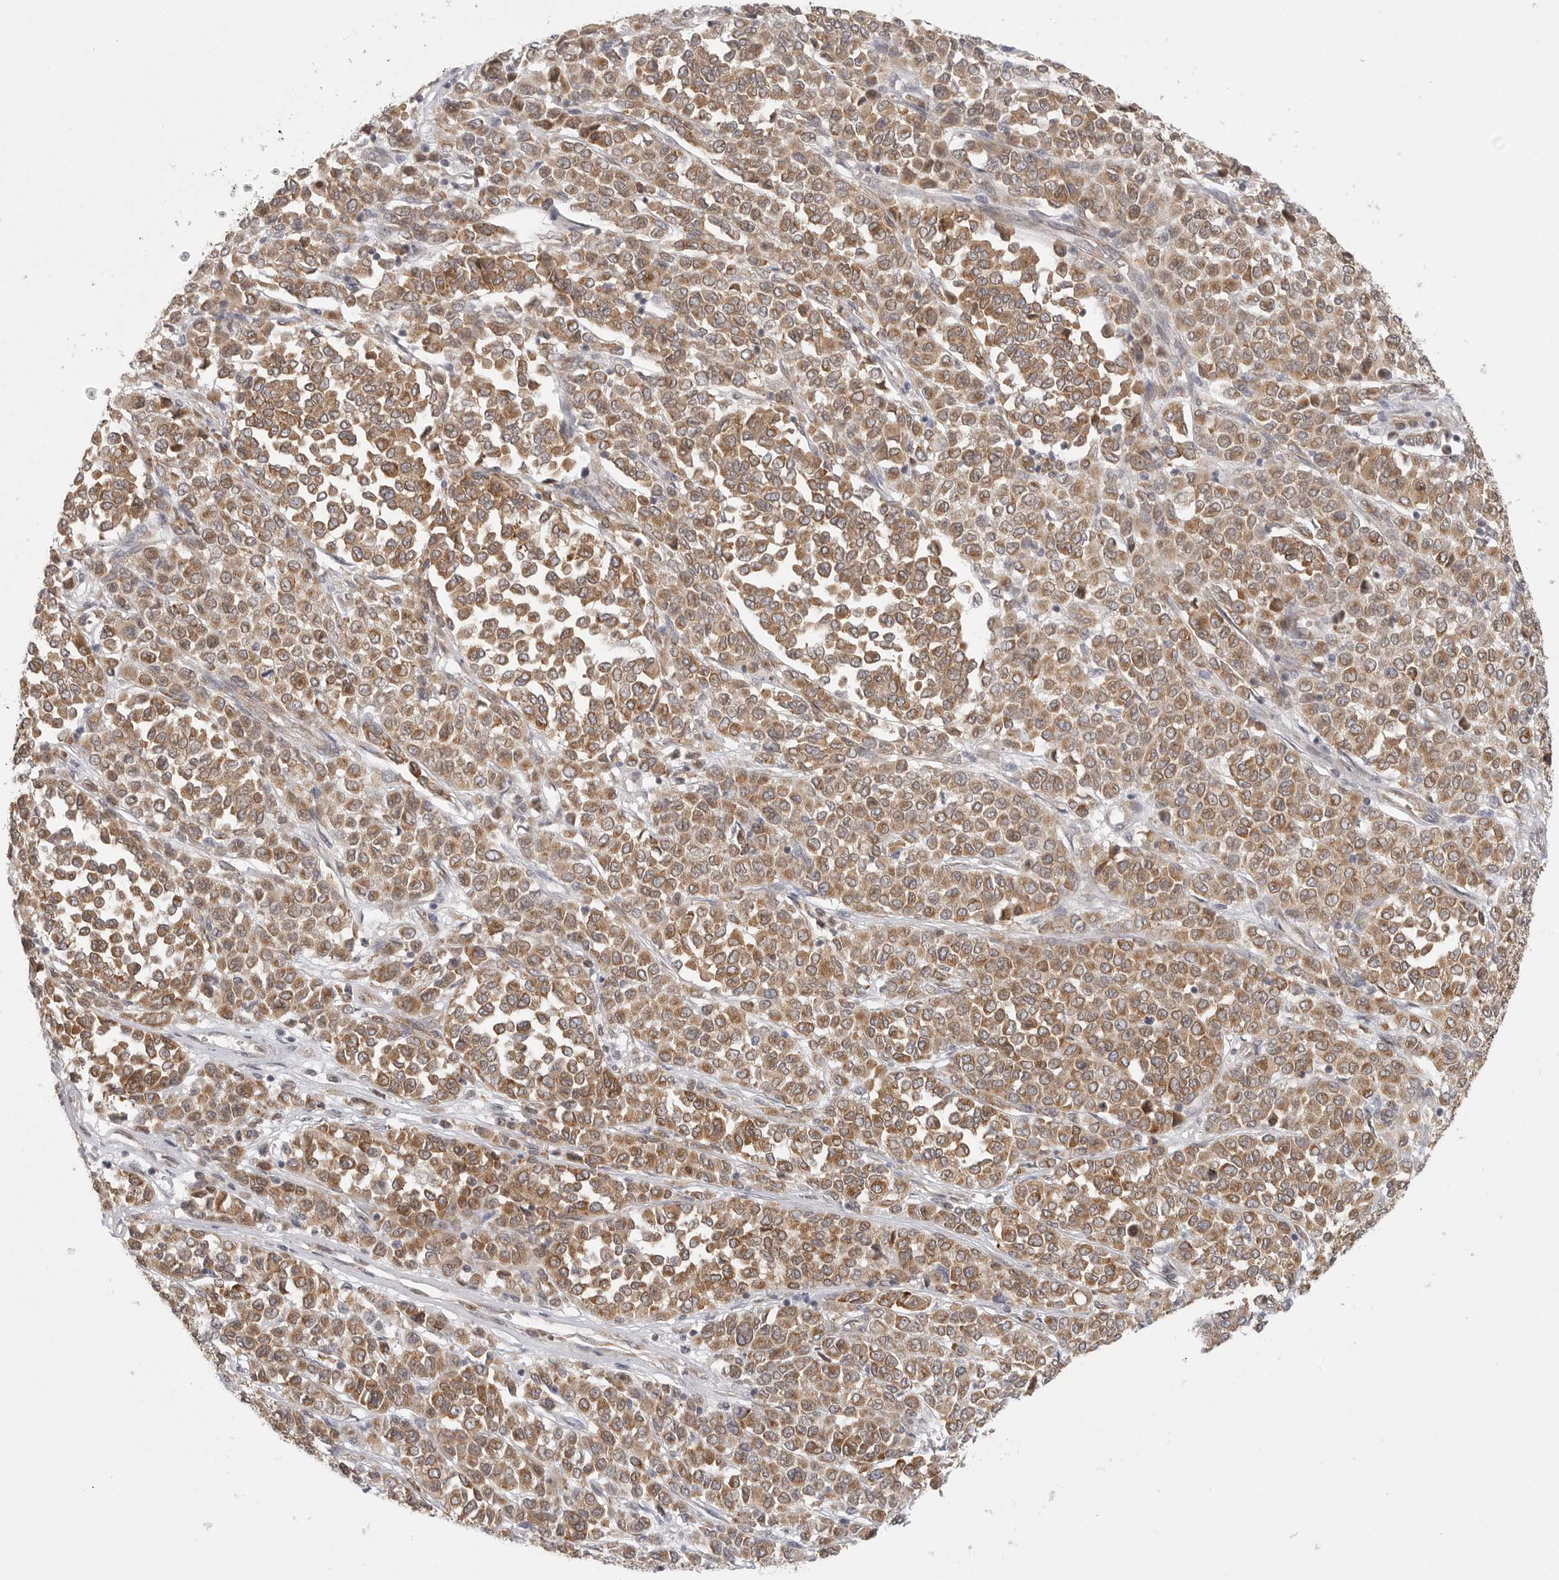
{"staining": {"intensity": "moderate", "quantity": ">75%", "location": "cytoplasmic/membranous"}, "tissue": "melanoma", "cell_type": "Tumor cells", "image_type": "cancer", "snomed": [{"axis": "morphology", "description": "Malignant melanoma, Metastatic site"}, {"axis": "topography", "description": "Pancreas"}], "caption": "Immunohistochemical staining of malignant melanoma (metastatic site) exhibits medium levels of moderate cytoplasmic/membranous protein positivity in about >75% of tumor cells. The protein is shown in brown color, while the nuclei are stained blue.", "gene": "CERS2", "patient": {"sex": "female", "age": 30}}